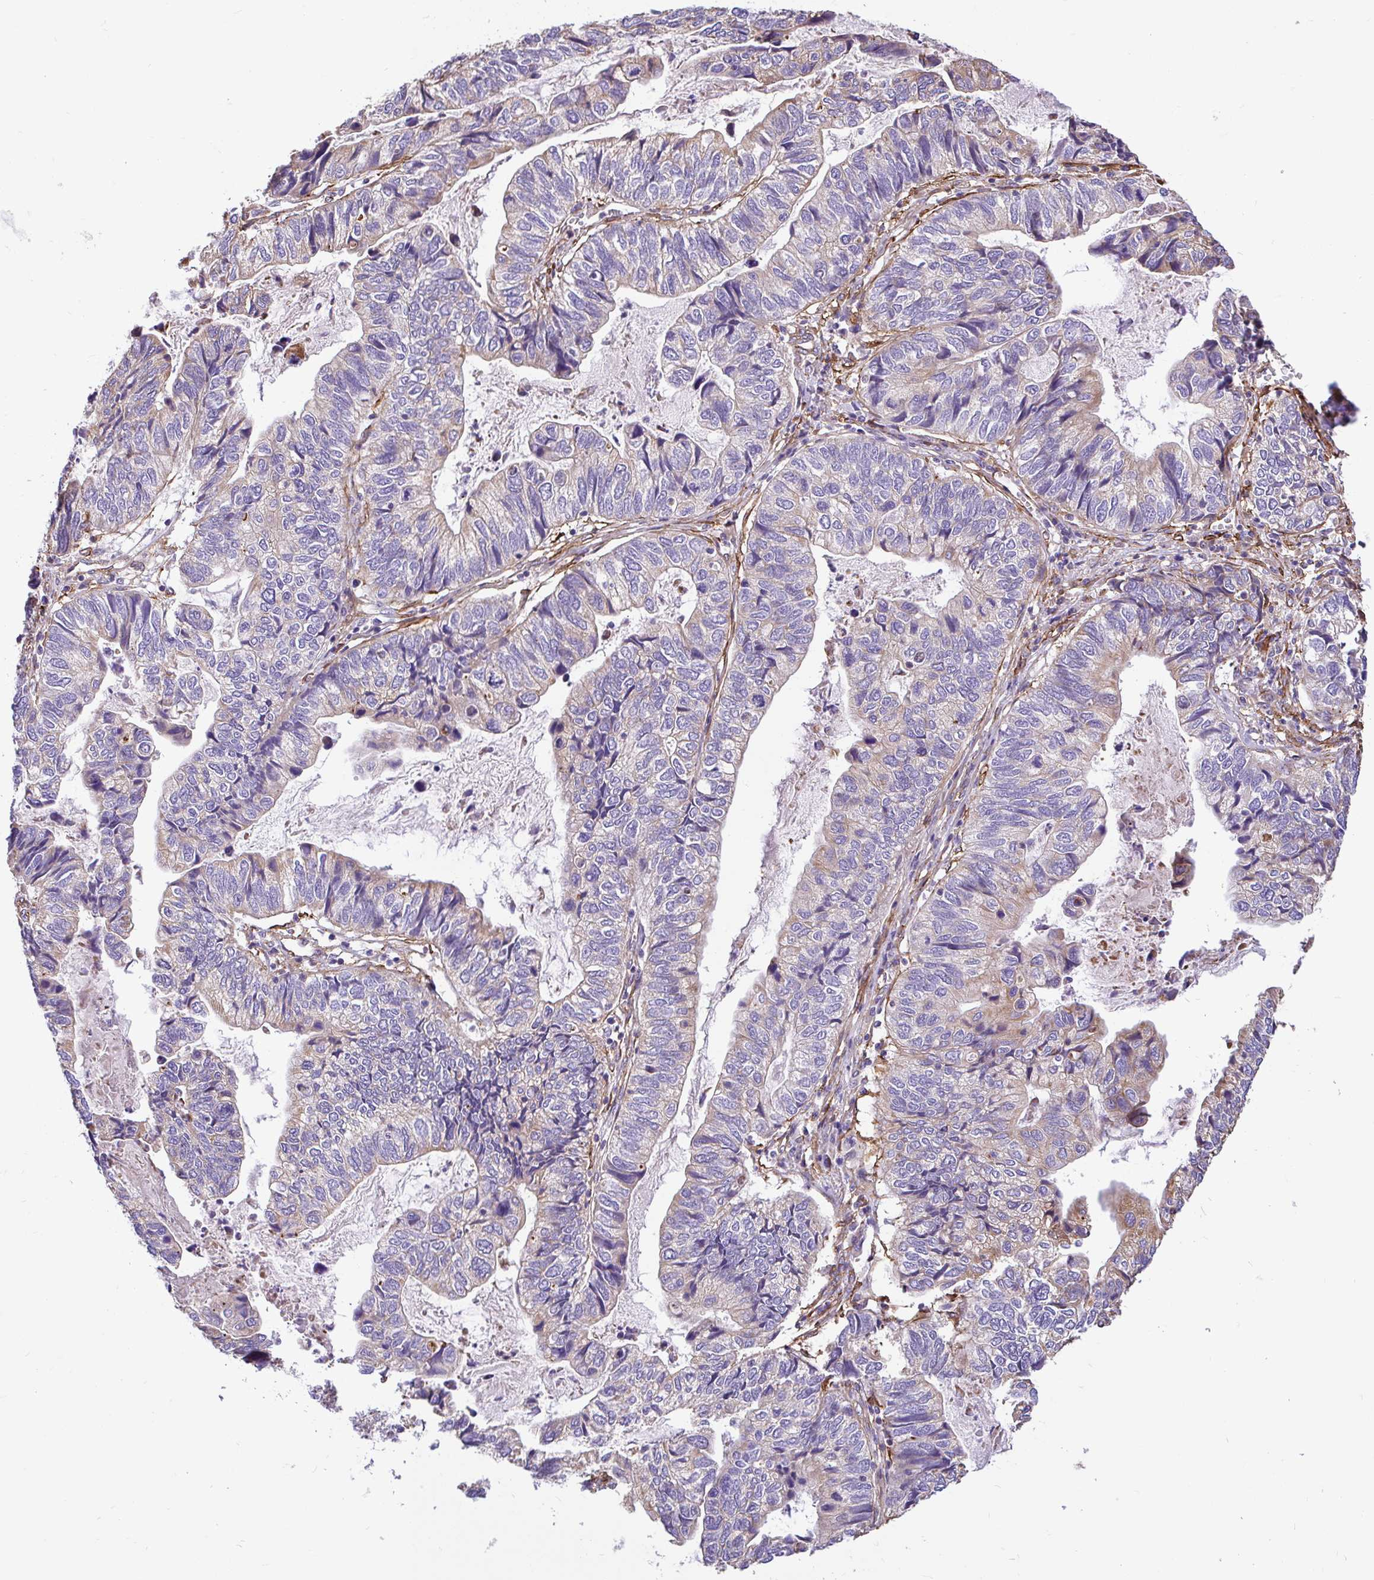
{"staining": {"intensity": "negative", "quantity": "none", "location": "none"}, "tissue": "stomach cancer", "cell_type": "Tumor cells", "image_type": "cancer", "snomed": [{"axis": "morphology", "description": "Adenocarcinoma, NOS"}, {"axis": "topography", "description": "Stomach, upper"}], "caption": "High magnification brightfield microscopy of stomach adenocarcinoma stained with DAB (brown) and counterstained with hematoxylin (blue): tumor cells show no significant expression. (Stains: DAB IHC with hematoxylin counter stain, Microscopy: brightfield microscopy at high magnification).", "gene": "PTPRK", "patient": {"sex": "female", "age": 67}}